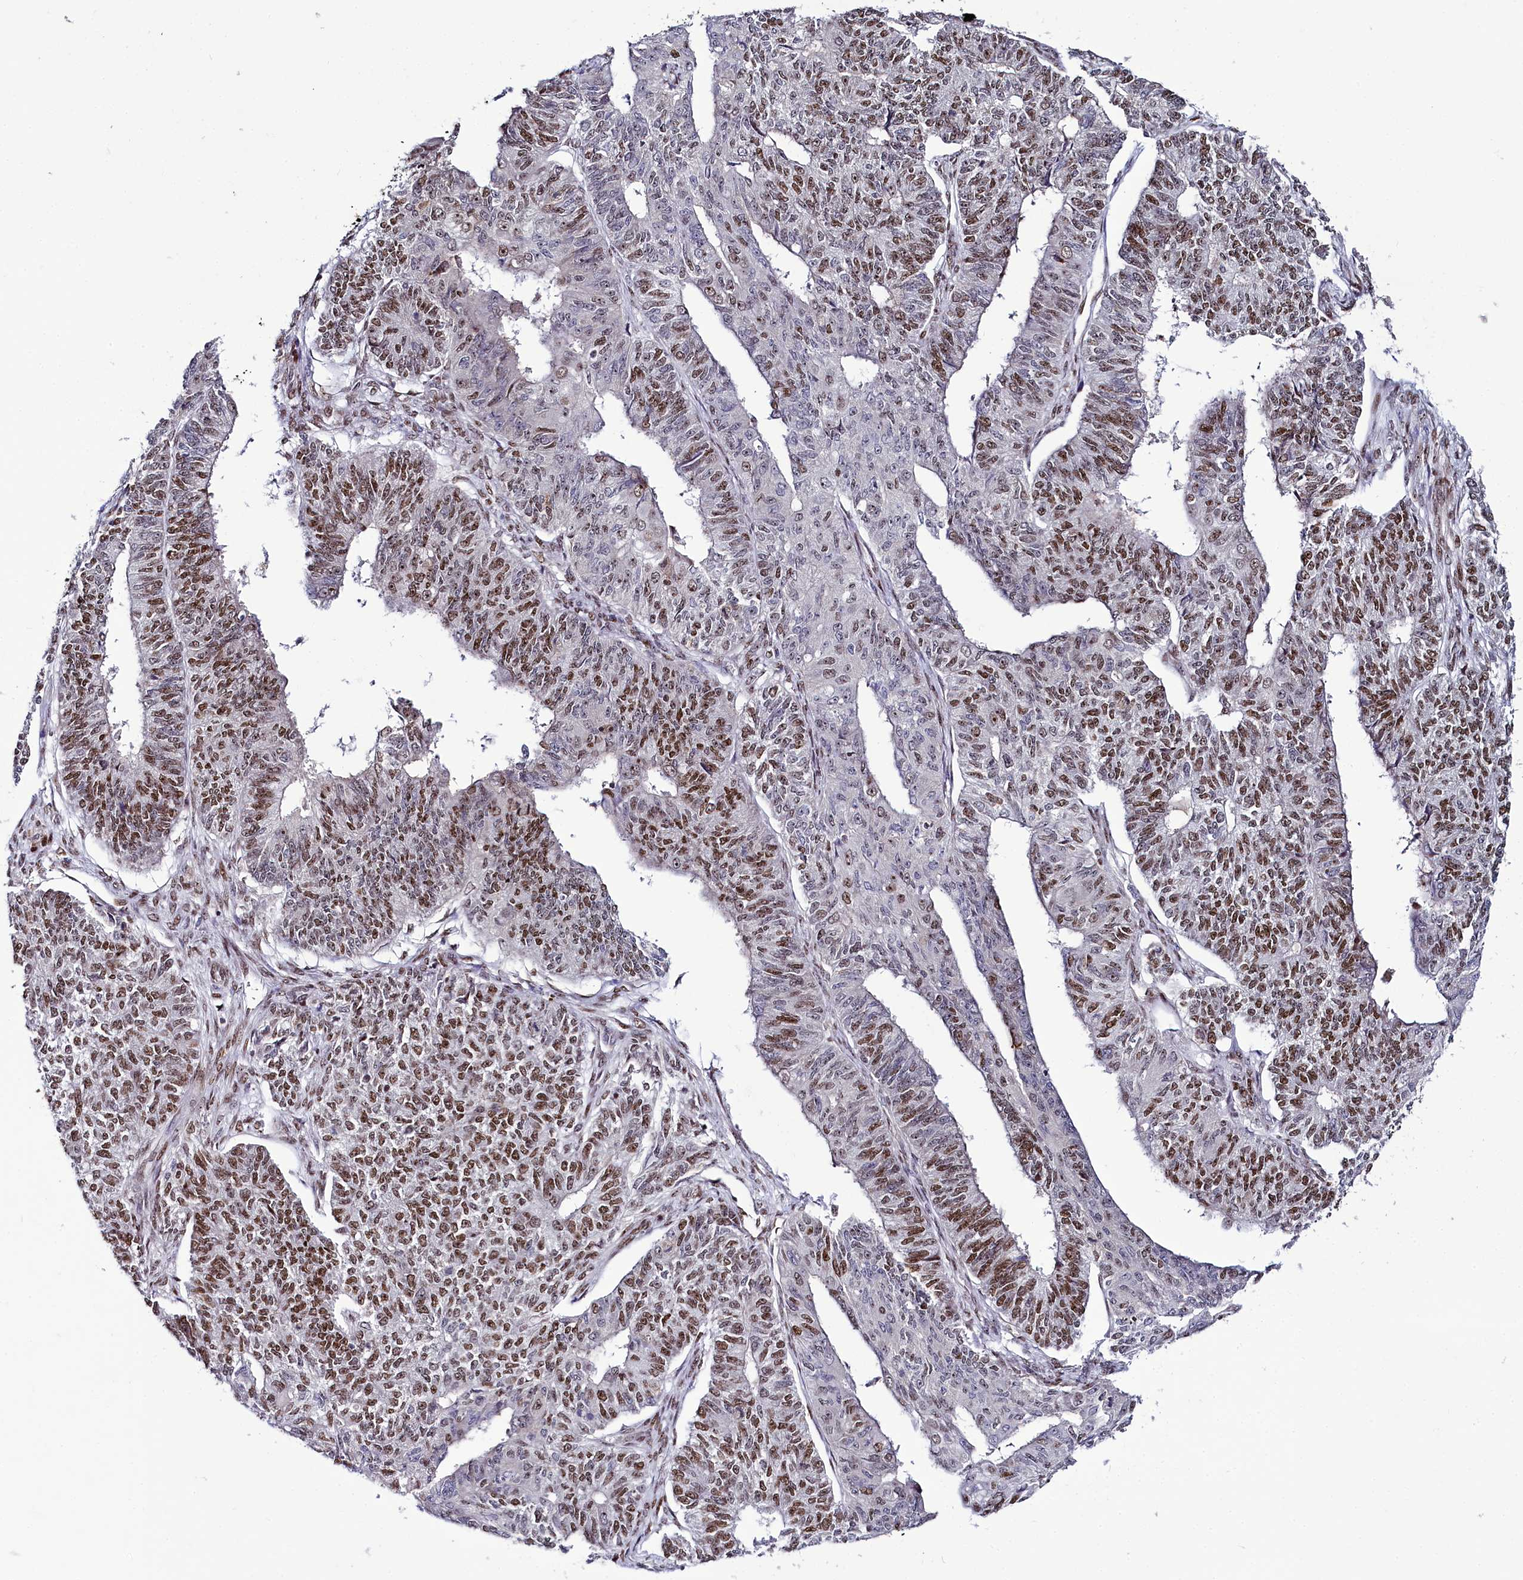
{"staining": {"intensity": "moderate", "quantity": ">75%", "location": "nuclear"}, "tissue": "endometrial cancer", "cell_type": "Tumor cells", "image_type": "cancer", "snomed": [{"axis": "morphology", "description": "Adenocarcinoma, NOS"}, {"axis": "topography", "description": "Endometrium"}], "caption": "Tumor cells demonstrate moderate nuclear positivity in approximately >75% of cells in endometrial adenocarcinoma. (DAB (3,3'-diaminobenzidine) IHC with brightfield microscopy, high magnification).", "gene": "TCOF1", "patient": {"sex": "female", "age": 32}}